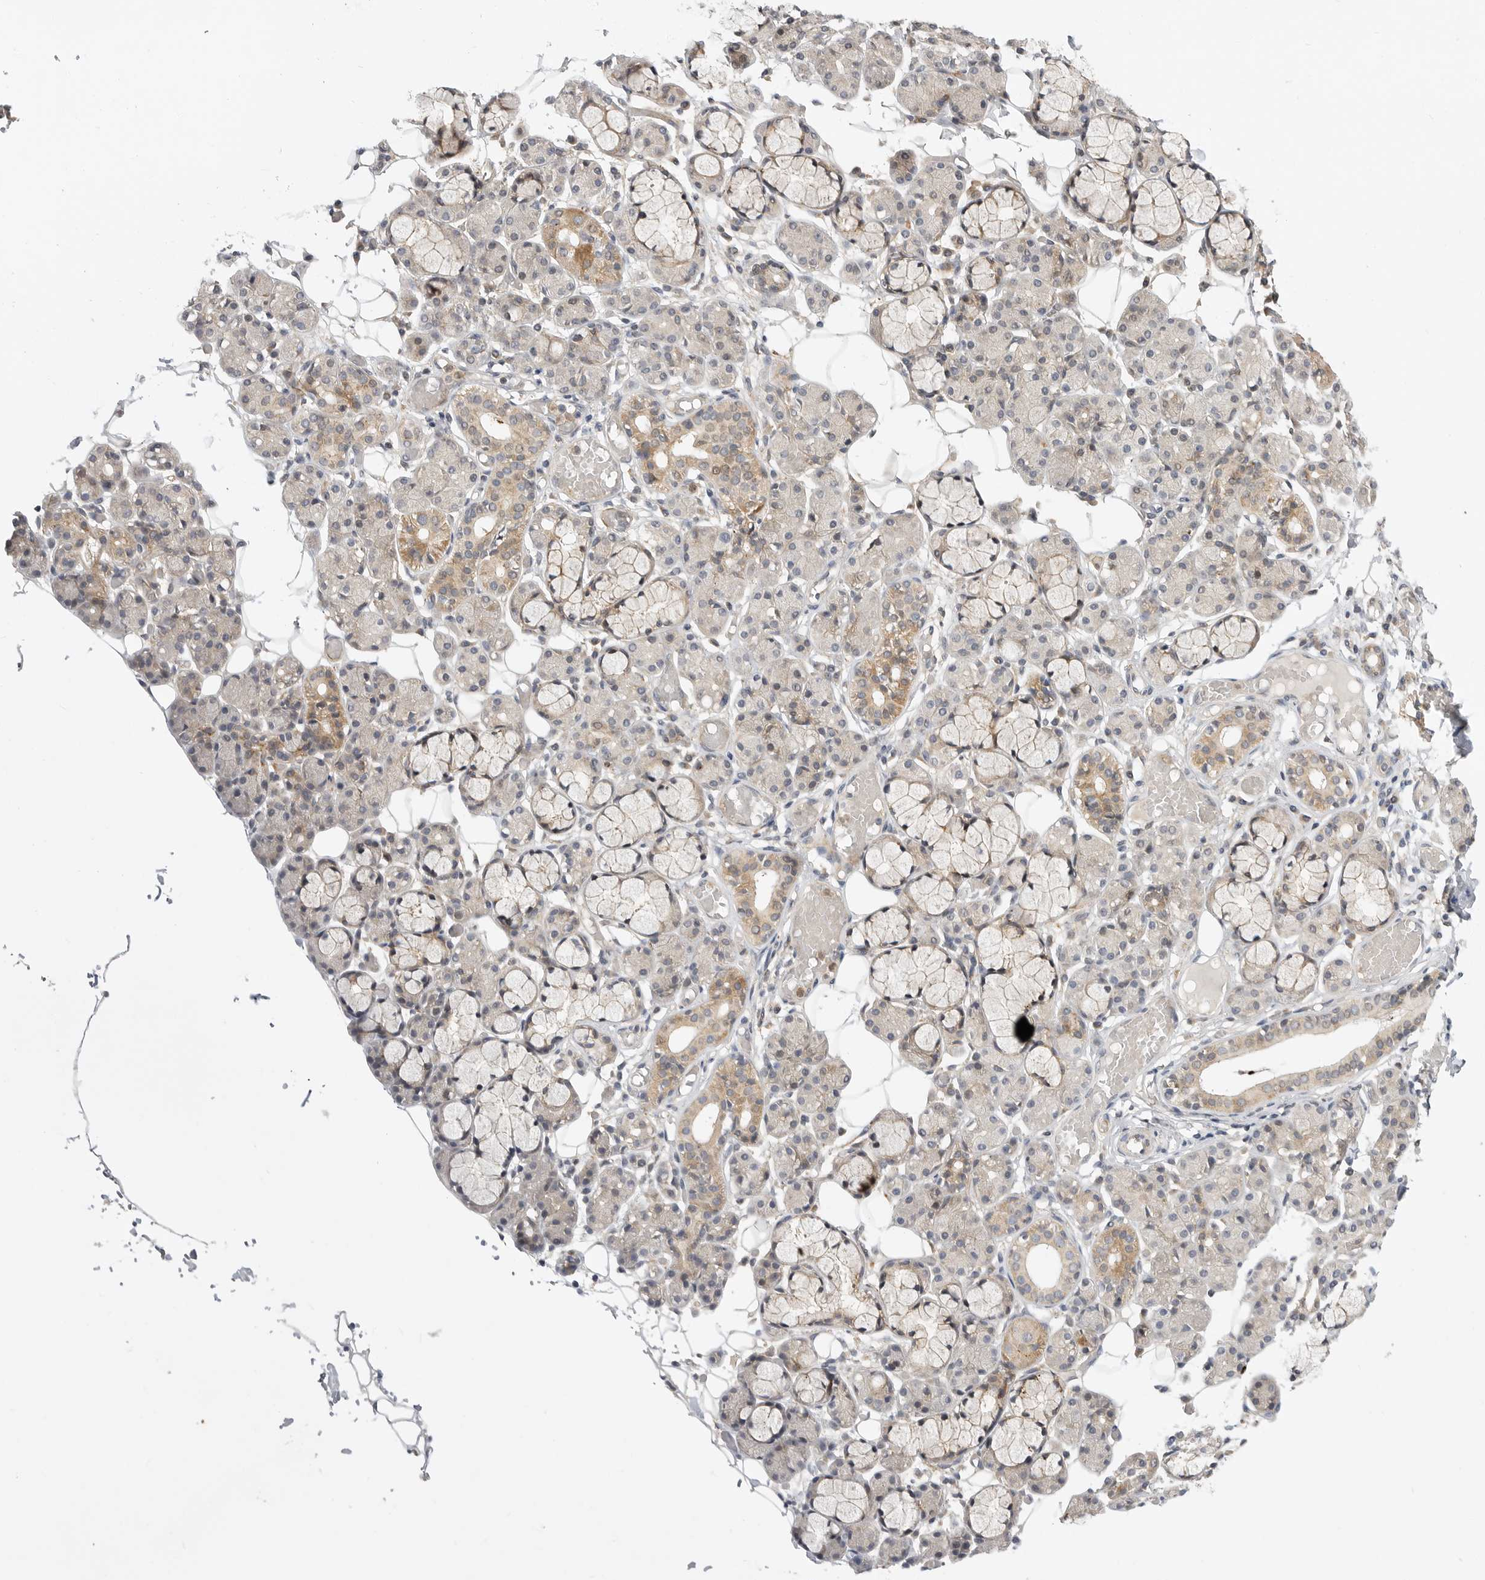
{"staining": {"intensity": "moderate", "quantity": "<25%", "location": "cytoplasmic/membranous"}, "tissue": "salivary gland", "cell_type": "Glandular cells", "image_type": "normal", "snomed": [{"axis": "morphology", "description": "Normal tissue, NOS"}, {"axis": "topography", "description": "Salivary gland"}], "caption": "About <25% of glandular cells in normal human salivary gland exhibit moderate cytoplasmic/membranous protein positivity as visualized by brown immunohistochemical staining.", "gene": "CSNK1G3", "patient": {"sex": "male", "age": 63}}